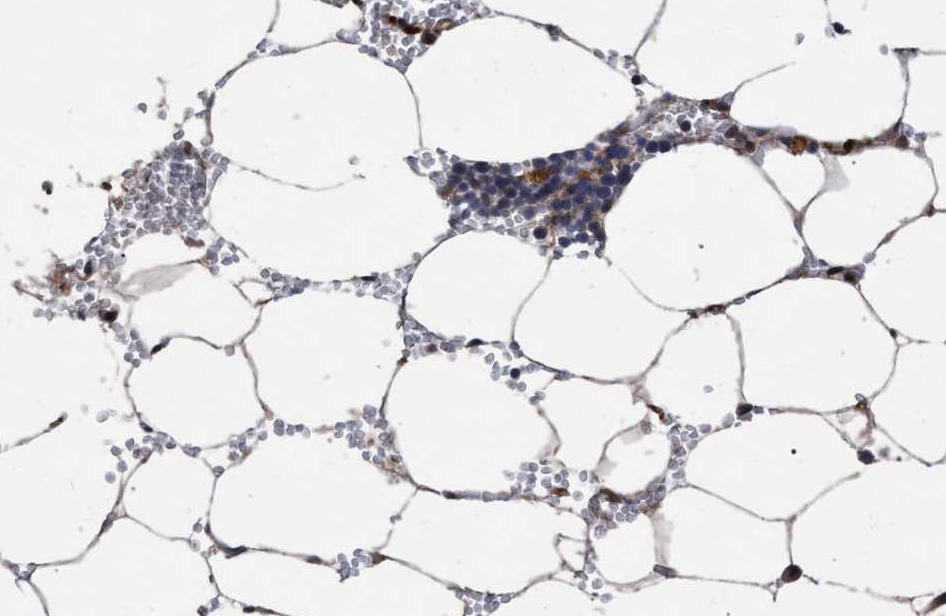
{"staining": {"intensity": "moderate", "quantity": "25%-75%", "location": "cytoplasmic/membranous,nuclear"}, "tissue": "bone marrow", "cell_type": "Hematopoietic cells", "image_type": "normal", "snomed": [{"axis": "morphology", "description": "Normal tissue, NOS"}, {"axis": "topography", "description": "Bone marrow"}], "caption": "The immunohistochemical stain highlights moderate cytoplasmic/membranous,nuclear positivity in hematopoietic cells of normal bone marrow. The staining is performed using DAB brown chromogen to label protein expression. The nuclei are counter-stained blue using hematoxylin.", "gene": "PSMB6", "patient": {"sex": "male", "age": 70}}